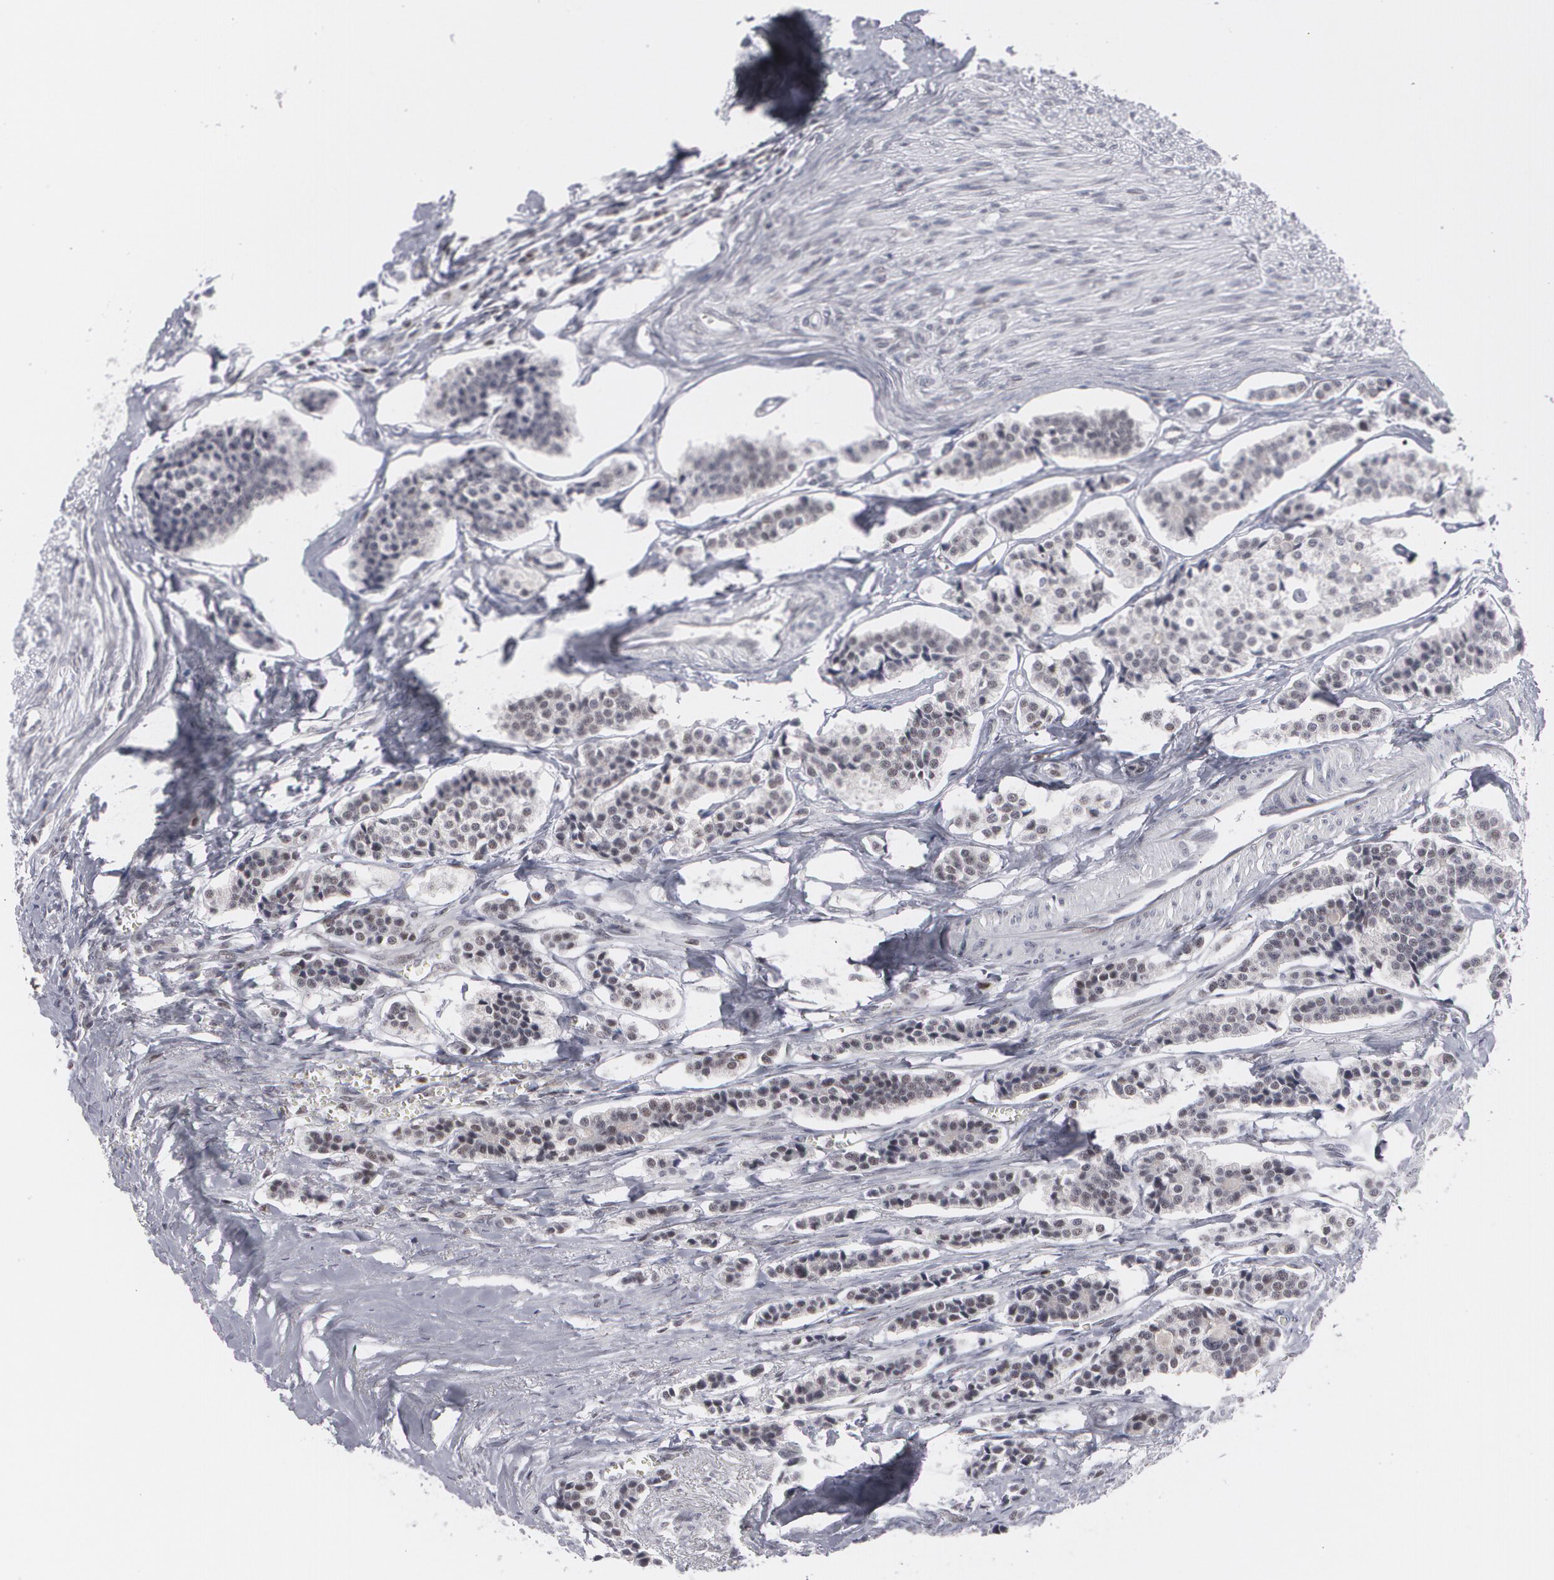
{"staining": {"intensity": "negative", "quantity": "none", "location": "none"}, "tissue": "carcinoid", "cell_type": "Tumor cells", "image_type": "cancer", "snomed": [{"axis": "morphology", "description": "Carcinoid, malignant, NOS"}, {"axis": "topography", "description": "Small intestine"}], "caption": "Micrograph shows no significant protein staining in tumor cells of malignant carcinoid. (DAB IHC, high magnification).", "gene": "MCL1", "patient": {"sex": "male", "age": 63}}